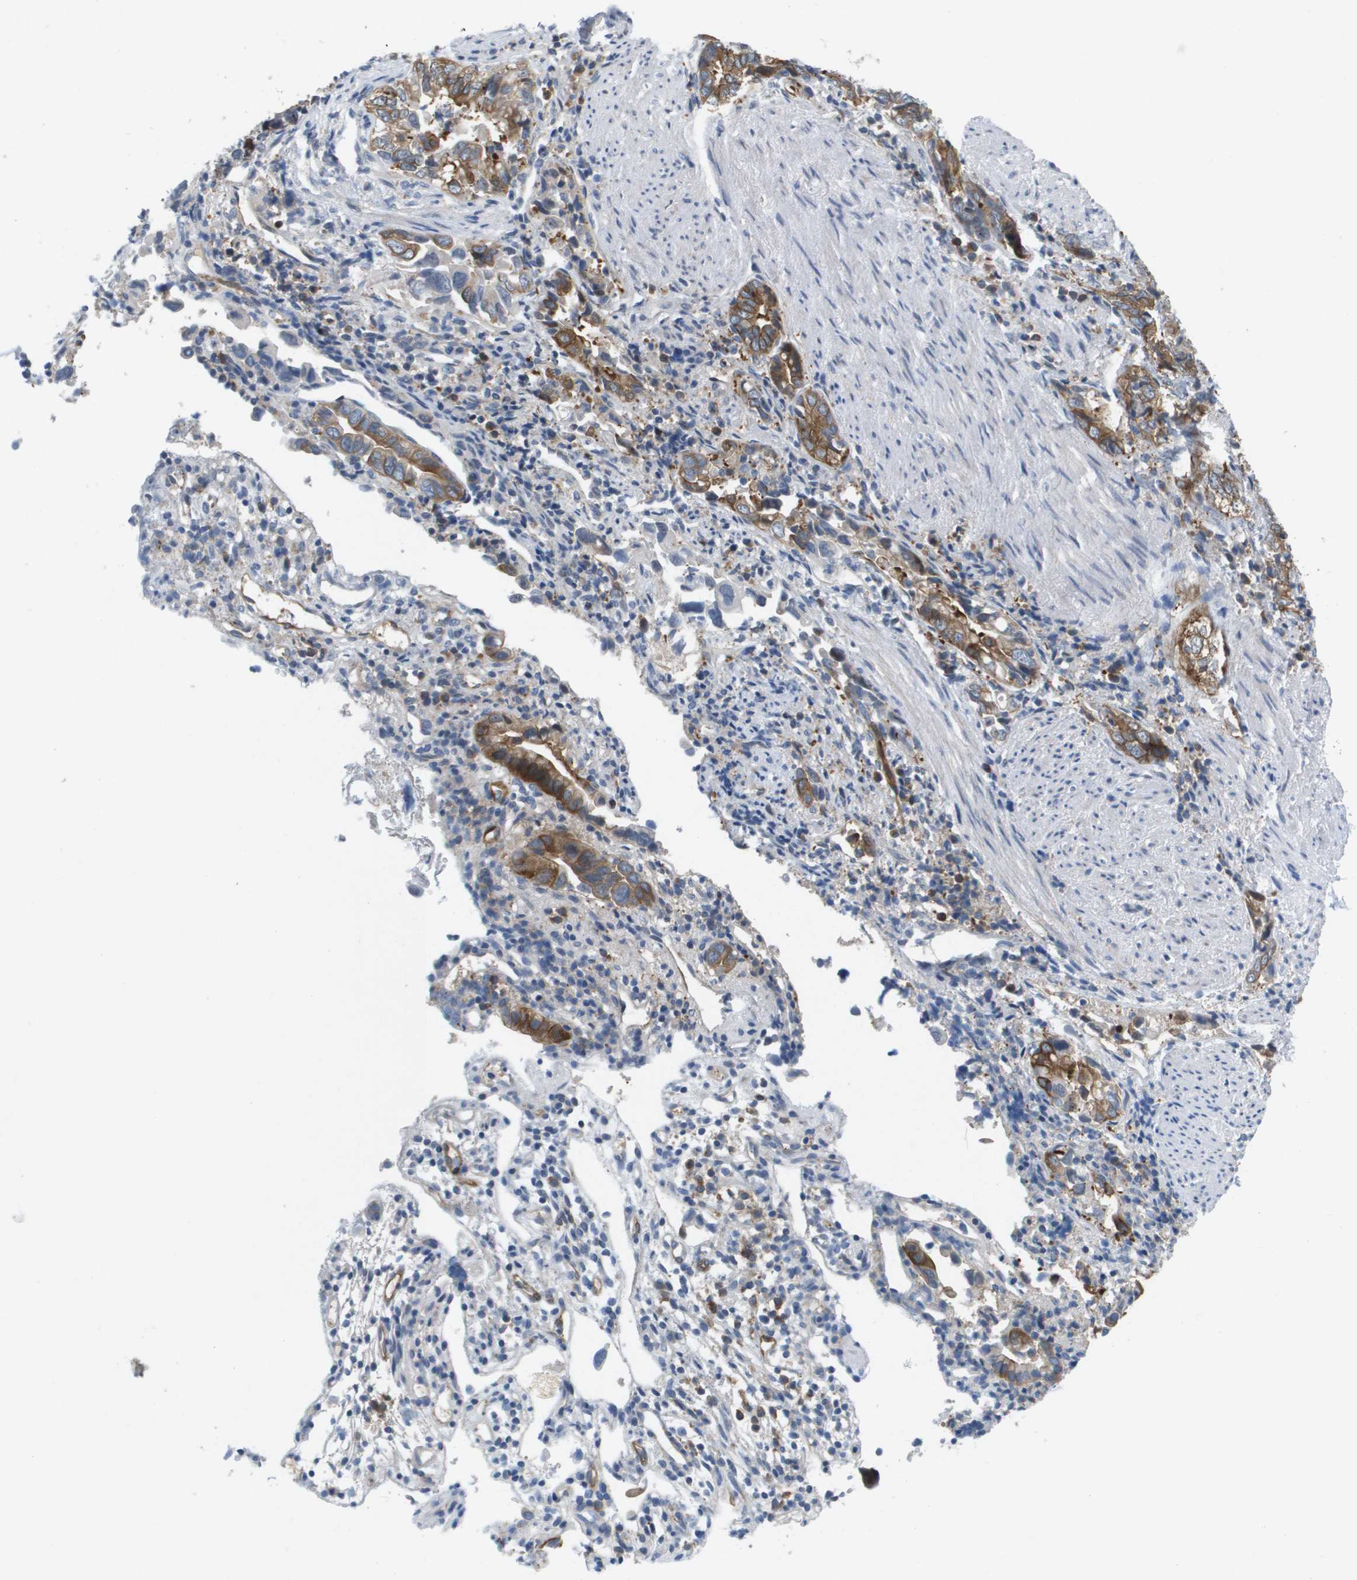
{"staining": {"intensity": "moderate", "quantity": ">75%", "location": "cytoplasmic/membranous"}, "tissue": "liver cancer", "cell_type": "Tumor cells", "image_type": "cancer", "snomed": [{"axis": "morphology", "description": "Cholangiocarcinoma"}, {"axis": "topography", "description": "Liver"}], "caption": "Immunohistochemistry (IHC) (DAB) staining of liver cholangiocarcinoma reveals moderate cytoplasmic/membranous protein positivity in approximately >75% of tumor cells.", "gene": "MARCHF8", "patient": {"sex": "female", "age": 79}}